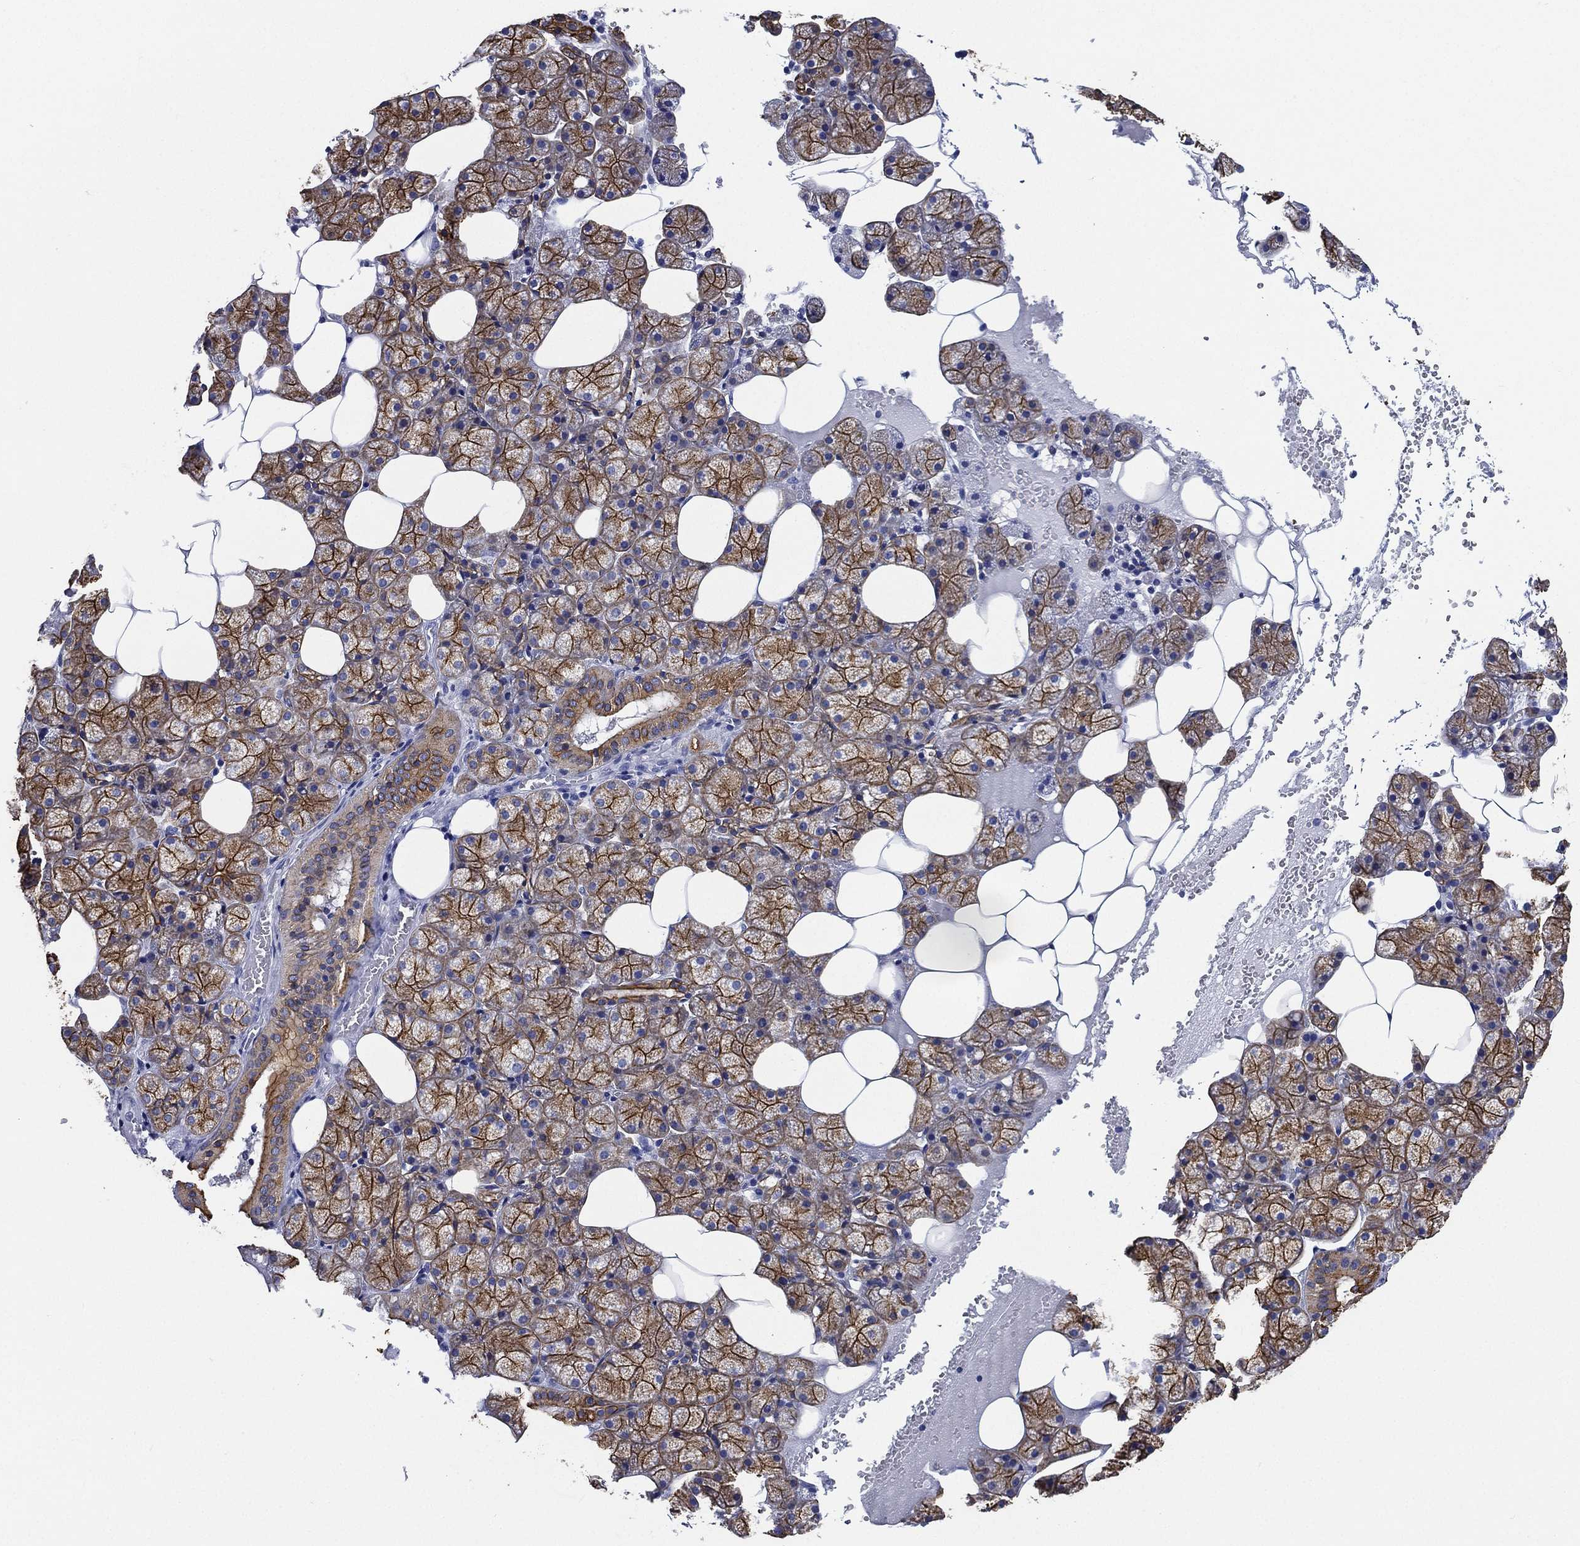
{"staining": {"intensity": "strong", "quantity": ">75%", "location": "cytoplasmic/membranous"}, "tissue": "salivary gland", "cell_type": "Glandular cells", "image_type": "normal", "snomed": [{"axis": "morphology", "description": "Normal tissue, NOS"}, {"axis": "topography", "description": "Salivary gland"}], "caption": "Human salivary gland stained for a protein (brown) demonstrates strong cytoplasmic/membranous positive staining in approximately >75% of glandular cells.", "gene": "NEDD9", "patient": {"sex": "male", "age": 38}}